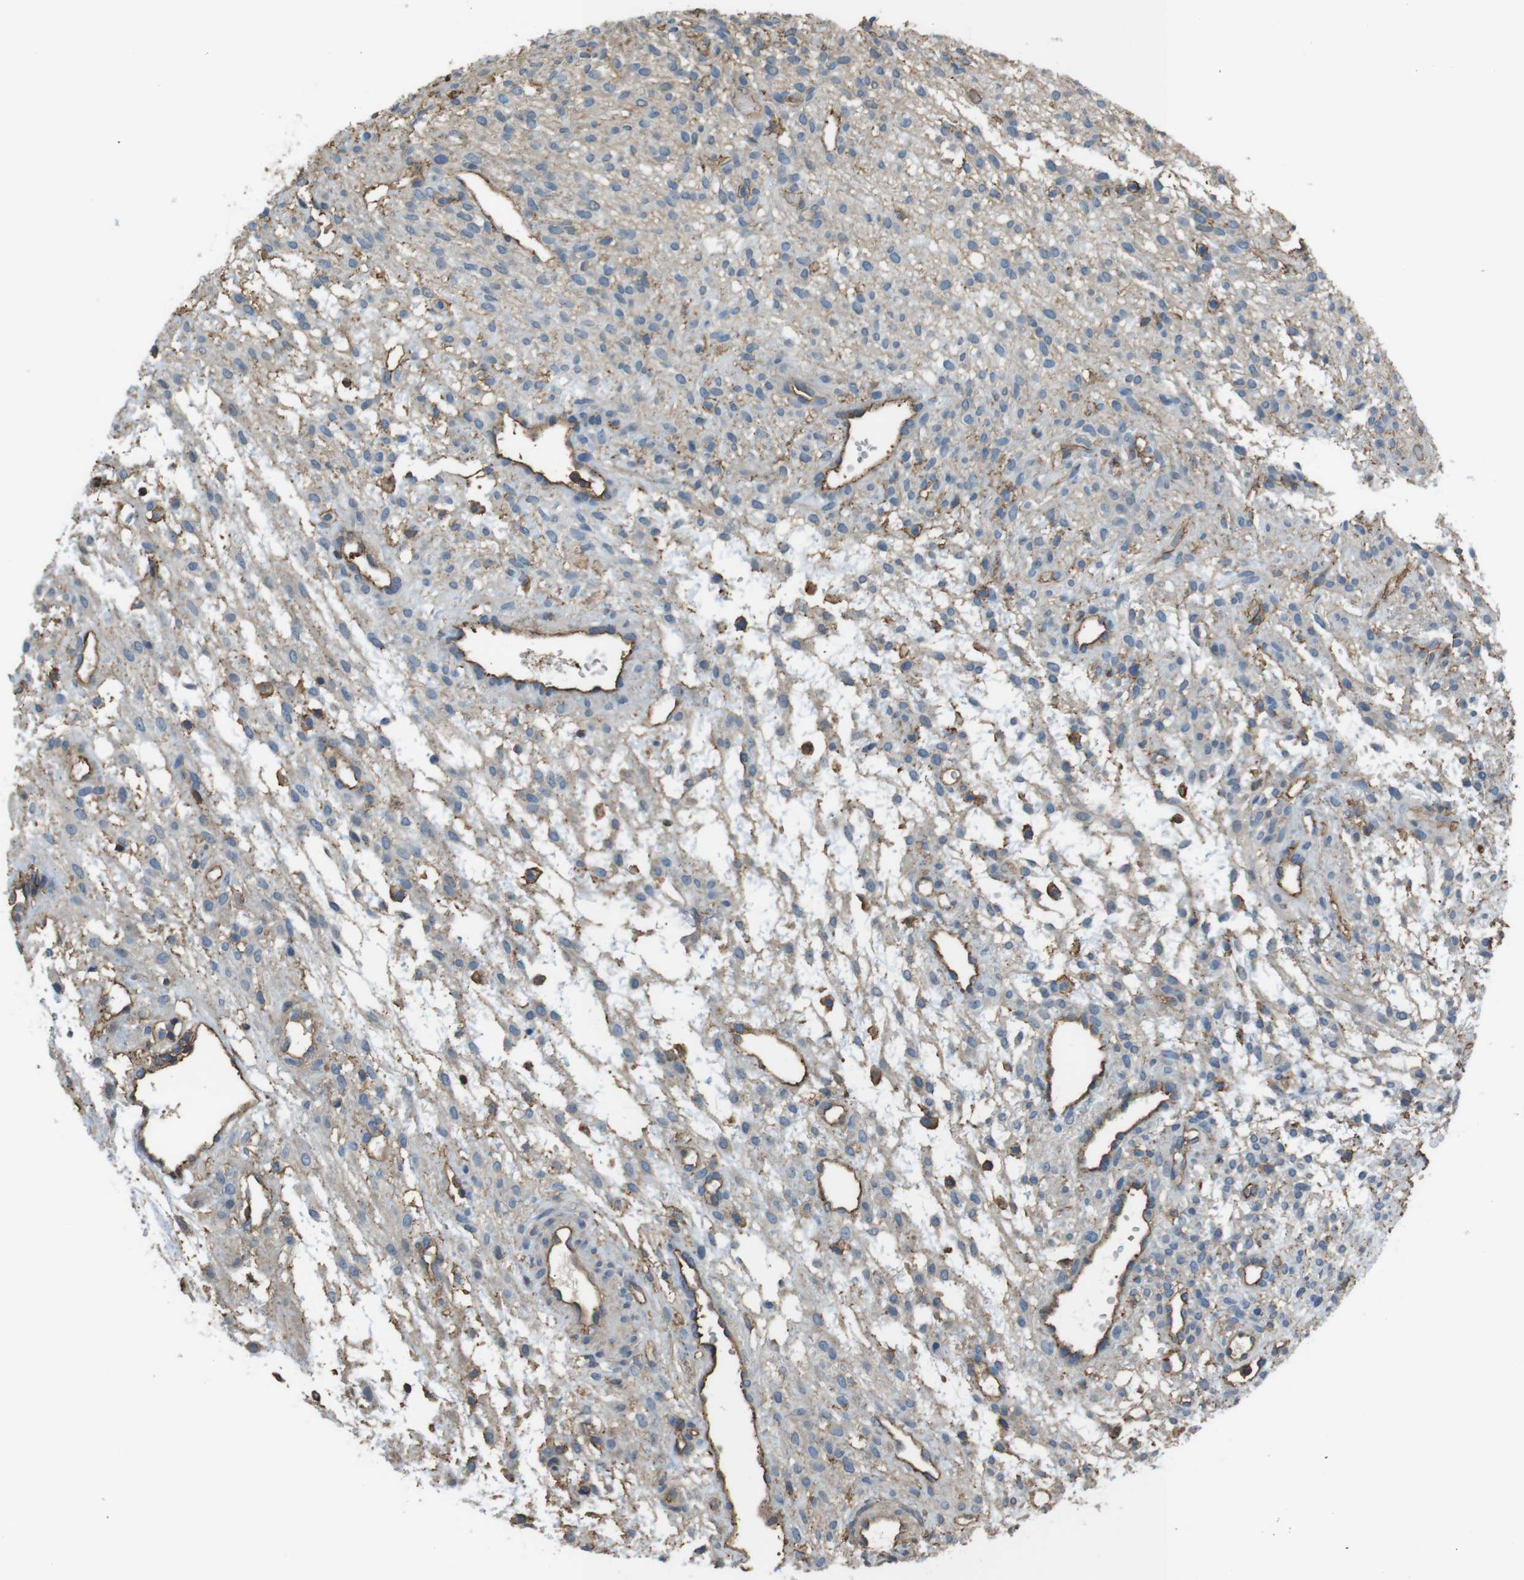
{"staining": {"intensity": "weak", "quantity": "25%-75%", "location": "cytoplasmic/membranous"}, "tissue": "ovary", "cell_type": "Ovarian stroma cells", "image_type": "normal", "snomed": [{"axis": "morphology", "description": "Normal tissue, NOS"}, {"axis": "morphology", "description": "Cyst, NOS"}, {"axis": "topography", "description": "Ovary"}], "caption": "The image shows immunohistochemical staining of benign ovary. There is weak cytoplasmic/membranous expression is identified in approximately 25%-75% of ovarian stroma cells. (brown staining indicates protein expression, while blue staining denotes nuclei).", "gene": "FCAR", "patient": {"sex": "female", "age": 18}}